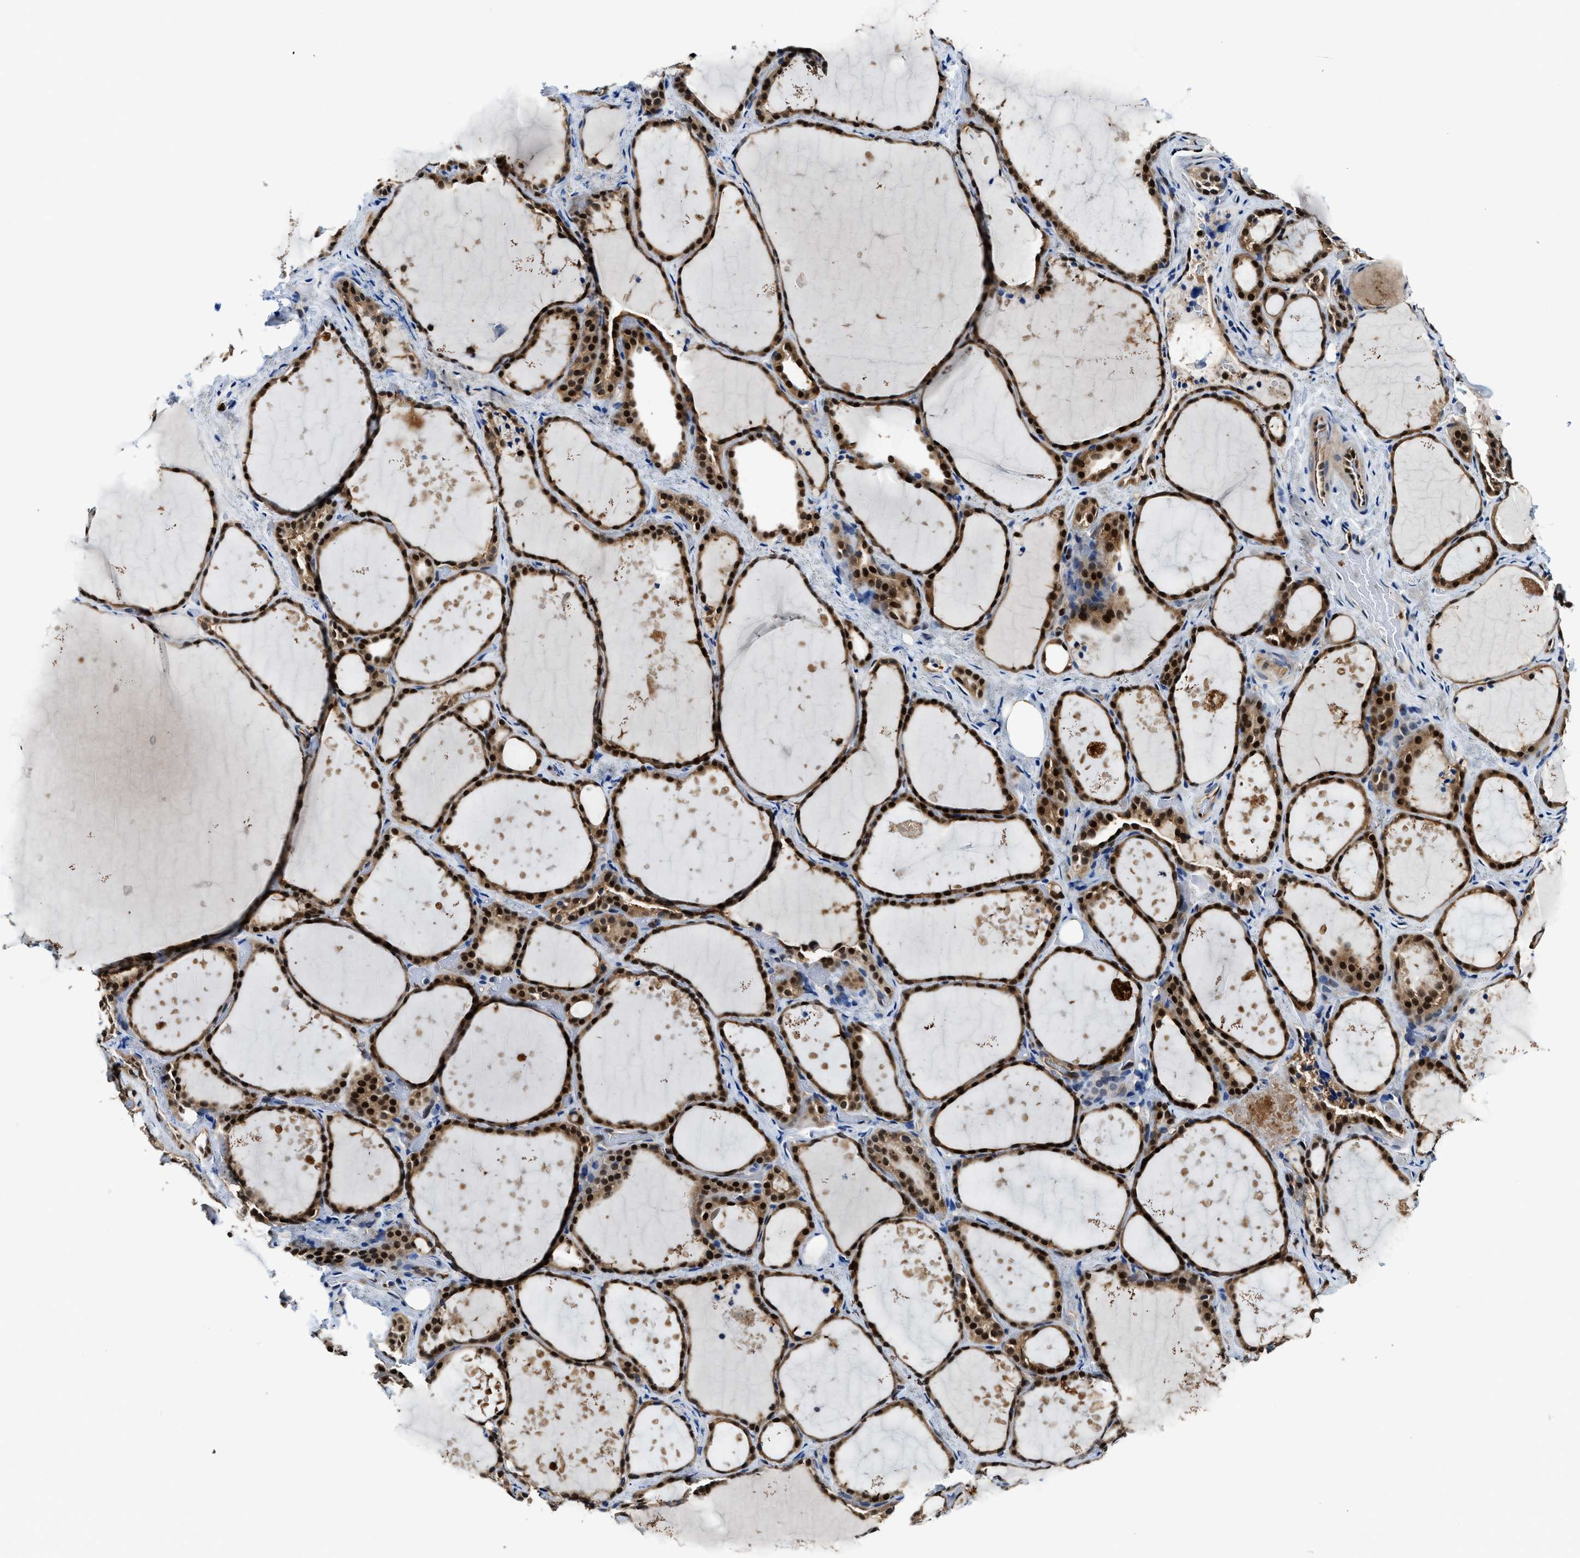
{"staining": {"intensity": "strong", "quantity": ">75%", "location": "cytoplasmic/membranous,nuclear"}, "tissue": "thyroid gland", "cell_type": "Glandular cells", "image_type": "normal", "snomed": [{"axis": "morphology", "description": "Normal tissue, NOS"}, {"axis": "topography", "description": "Thyroid gland"}], "caption": "A brown stain highlights strong cytoplasmic/membranous,nuclear staining of a protein in glandular cells of unremarkable thyroid gland.", "gene": "LTA4H", "patient": {"sex": "female", "age": 44}}